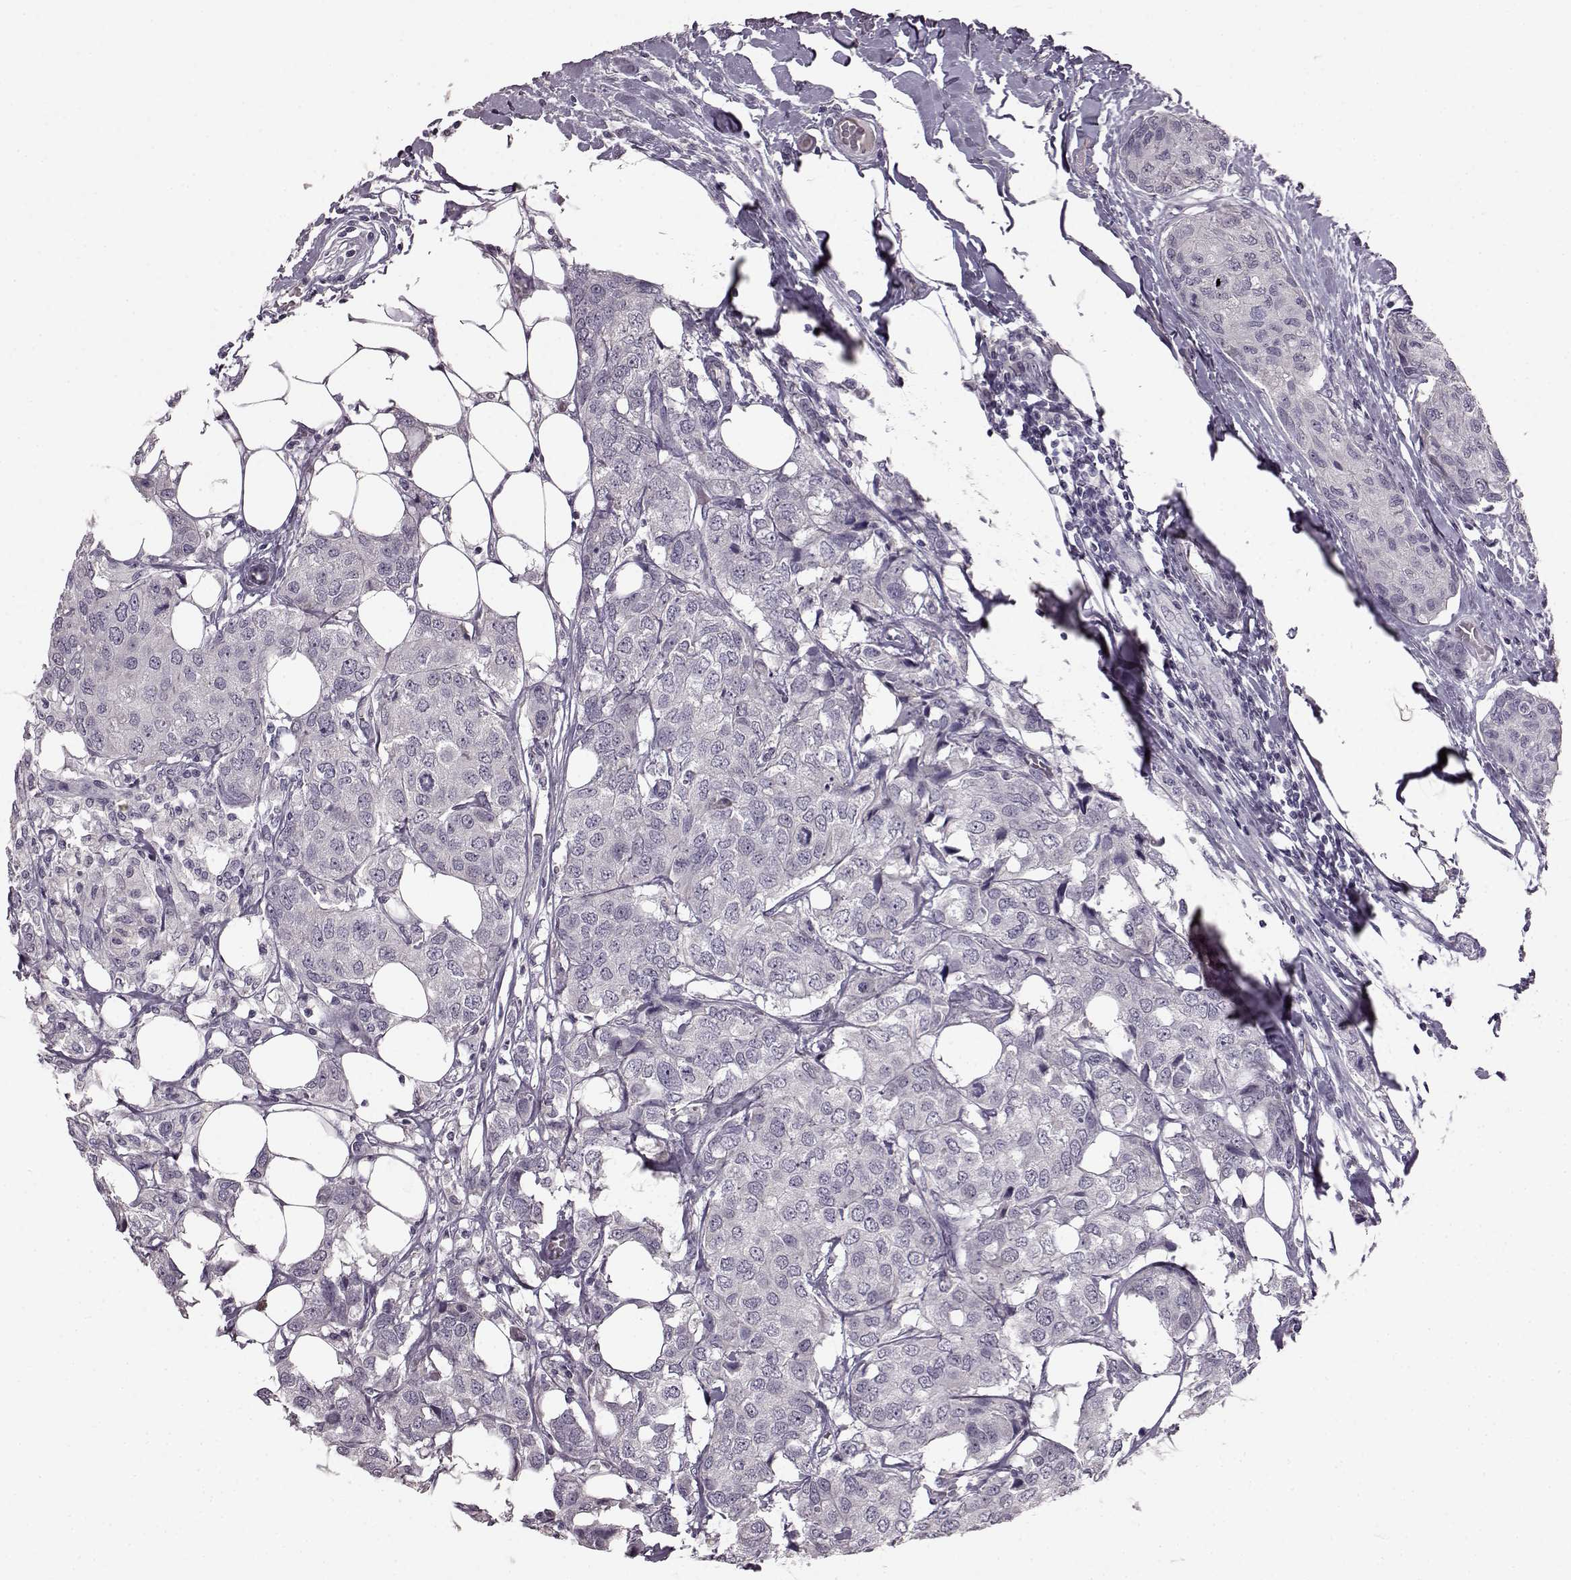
{"staining": {"intensity": "negative", "quantity": "none", "location": "none"}, "tissue": "breast cancer", "cell_type": "Tumor cells", "image_type": "cancer", "snomed": [{"axis": "morphology", "description": "Duct carcinoma"}, {"axis": "topography", "description": "Breast"}], "caption": "Infiltrating ductal carcinoma (breast) was stained to show a protein in brown. There is no significant expression in tumor cells. The staining was performed using DAB (3,3'-diaminobenzidine) to visualize the protein expression in brown, while the nuclei were stained in blue with hematoxylin (Magnification: 20x).", "gene": "LHB", "patient": {"sex": "female", "age": 80}}